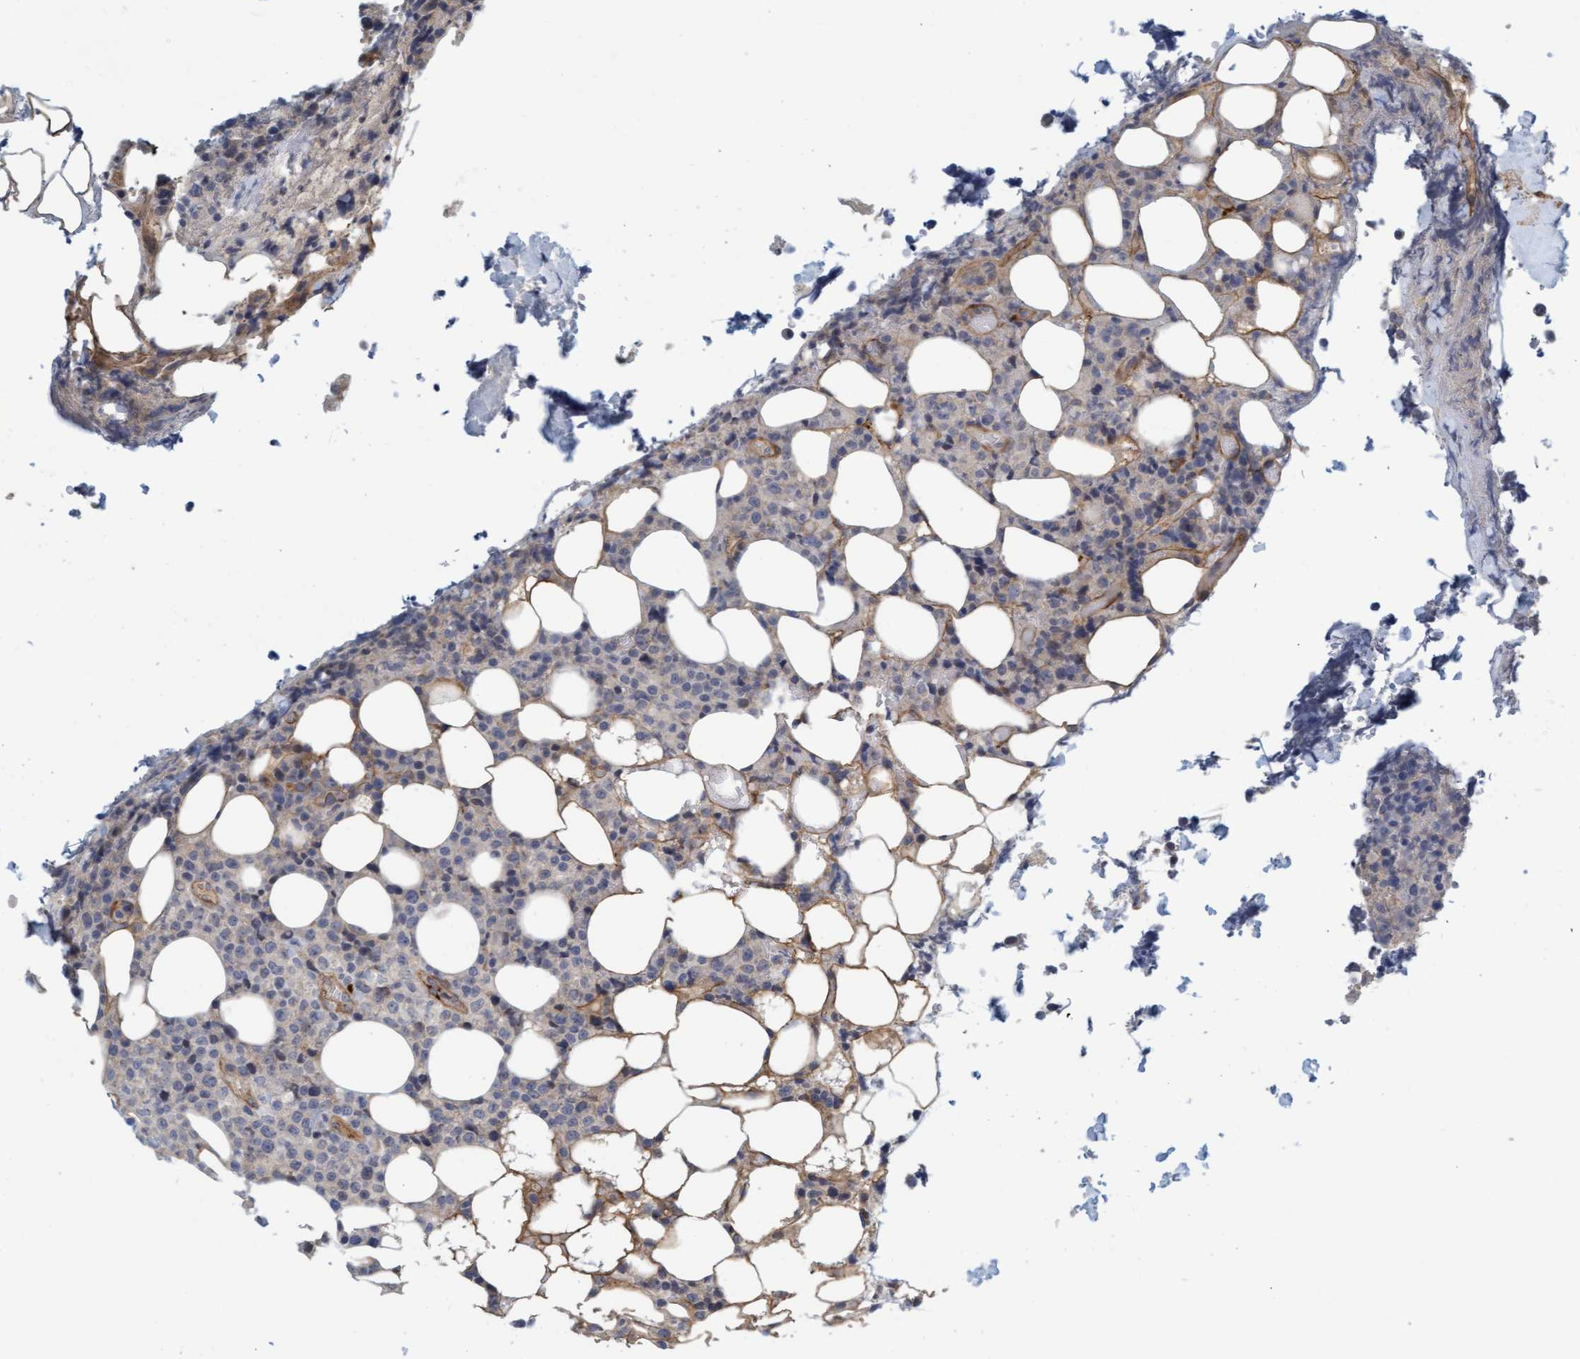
{"staining": {"intensity": "negative", "quantity": "none", "location": "none"}, "tissue": "lymphoma", "cell_type": "Tumor cells", "image_type": "cancer", "snomed": [{"axis": "morphology", "description": "Malignant lymphoma, non-Hodgkin's type, High grade"}, {"axis": "topography", "description": "Lymph node"}], "caption": "DAB immunohistochemical staining of lymphoma shows no significant expression in tumor cells.", "gene": "TSTD2", "patient": {"sex": "male", "age": 13}}